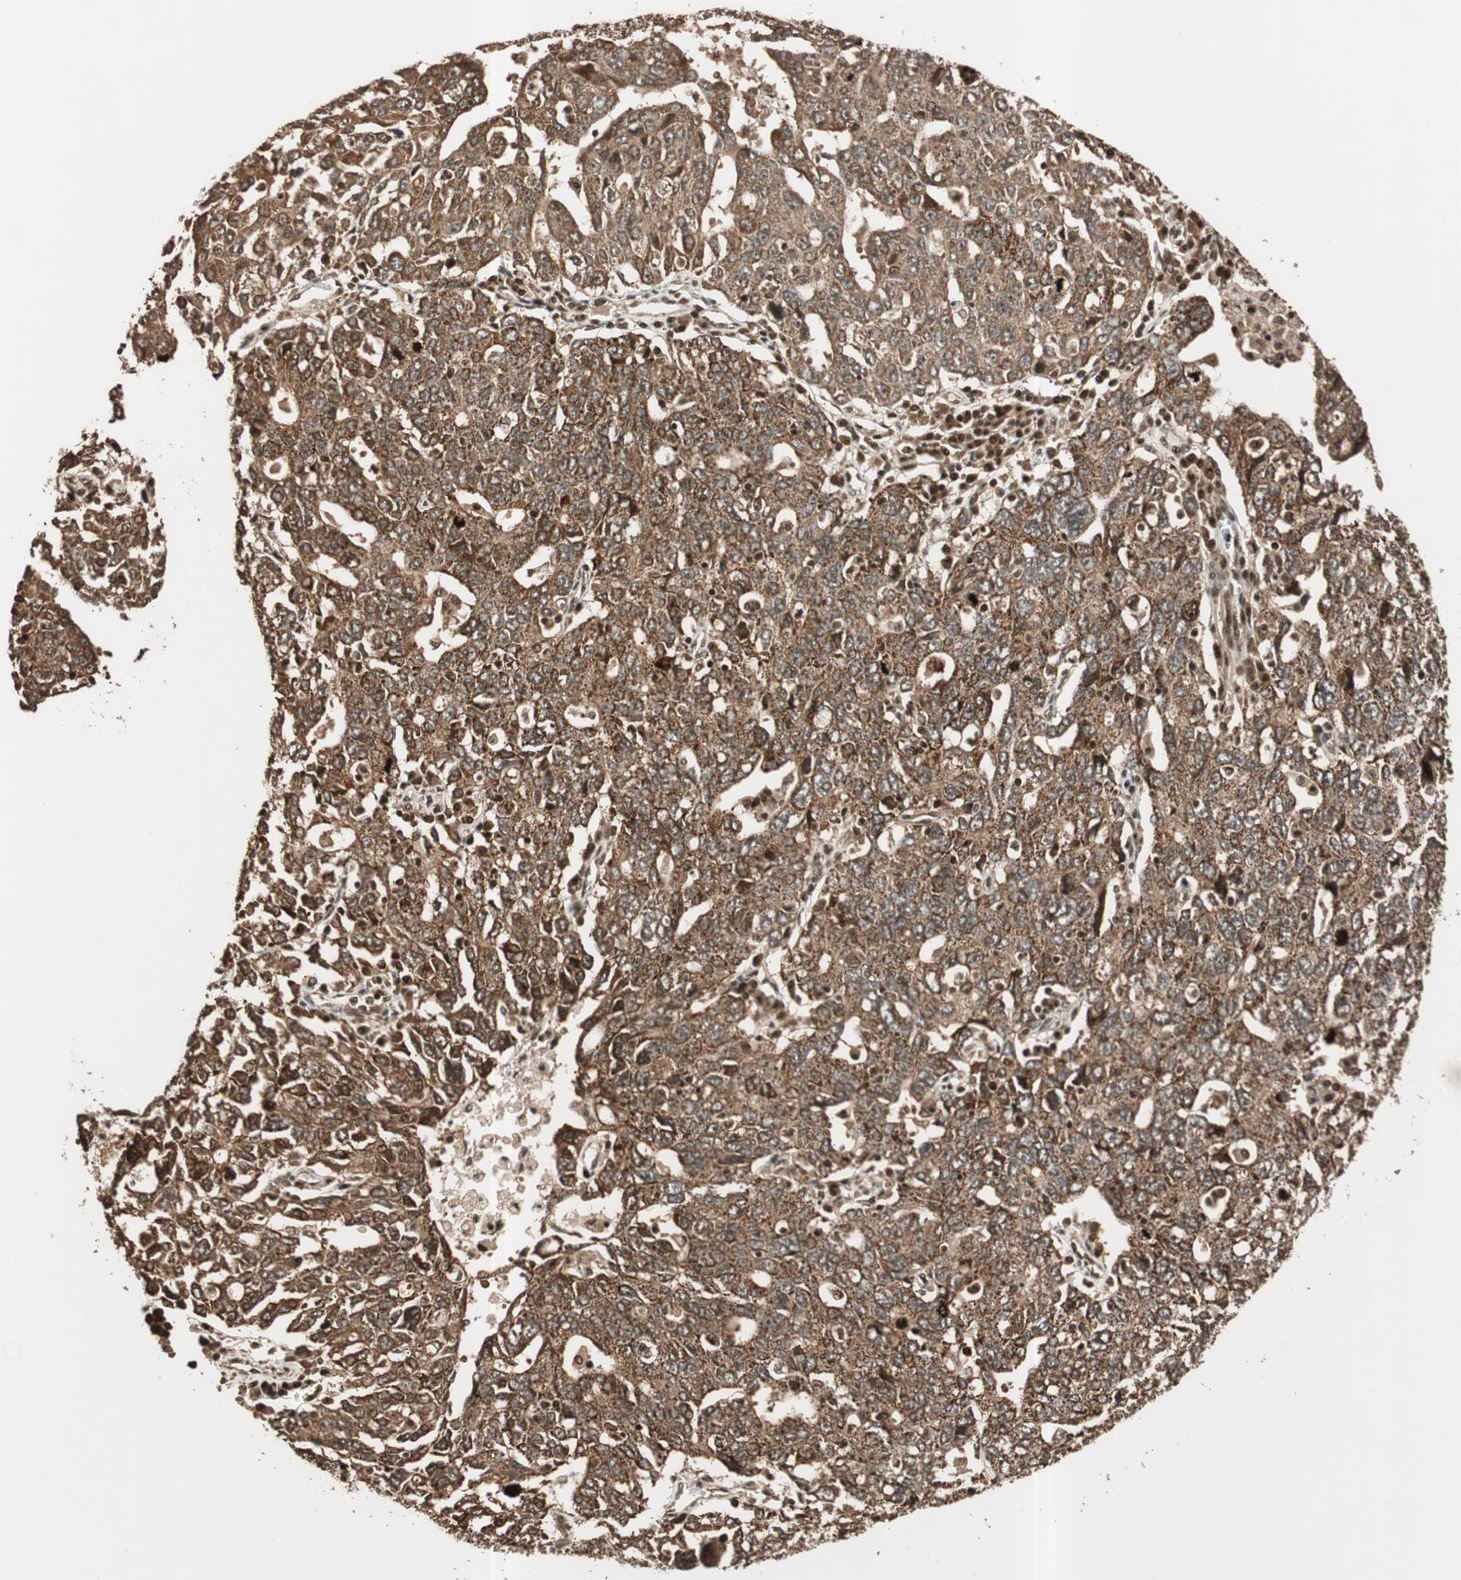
{"staining": {"intensity": "moderate", "quantity": ">75%", "location": "cytoplasmic/membranous"}, "tissue": "ovarian cancer", "cell_type": "Tumor cells", "image_type": "cancer", "snomed": [{"axis": "morphology", "description": "Carcinoma, endometroid"}, {"axis": "topography", "description": "Ovary"}], "caption": "IHC of ovarian endometroid carcinoma reveals medium levels of moderate cytoplasmic/membranous expression in approximately >75% of tumor cells.", "gene": "ALKBH5", "patient": {"sex": "female", "age": 62}}